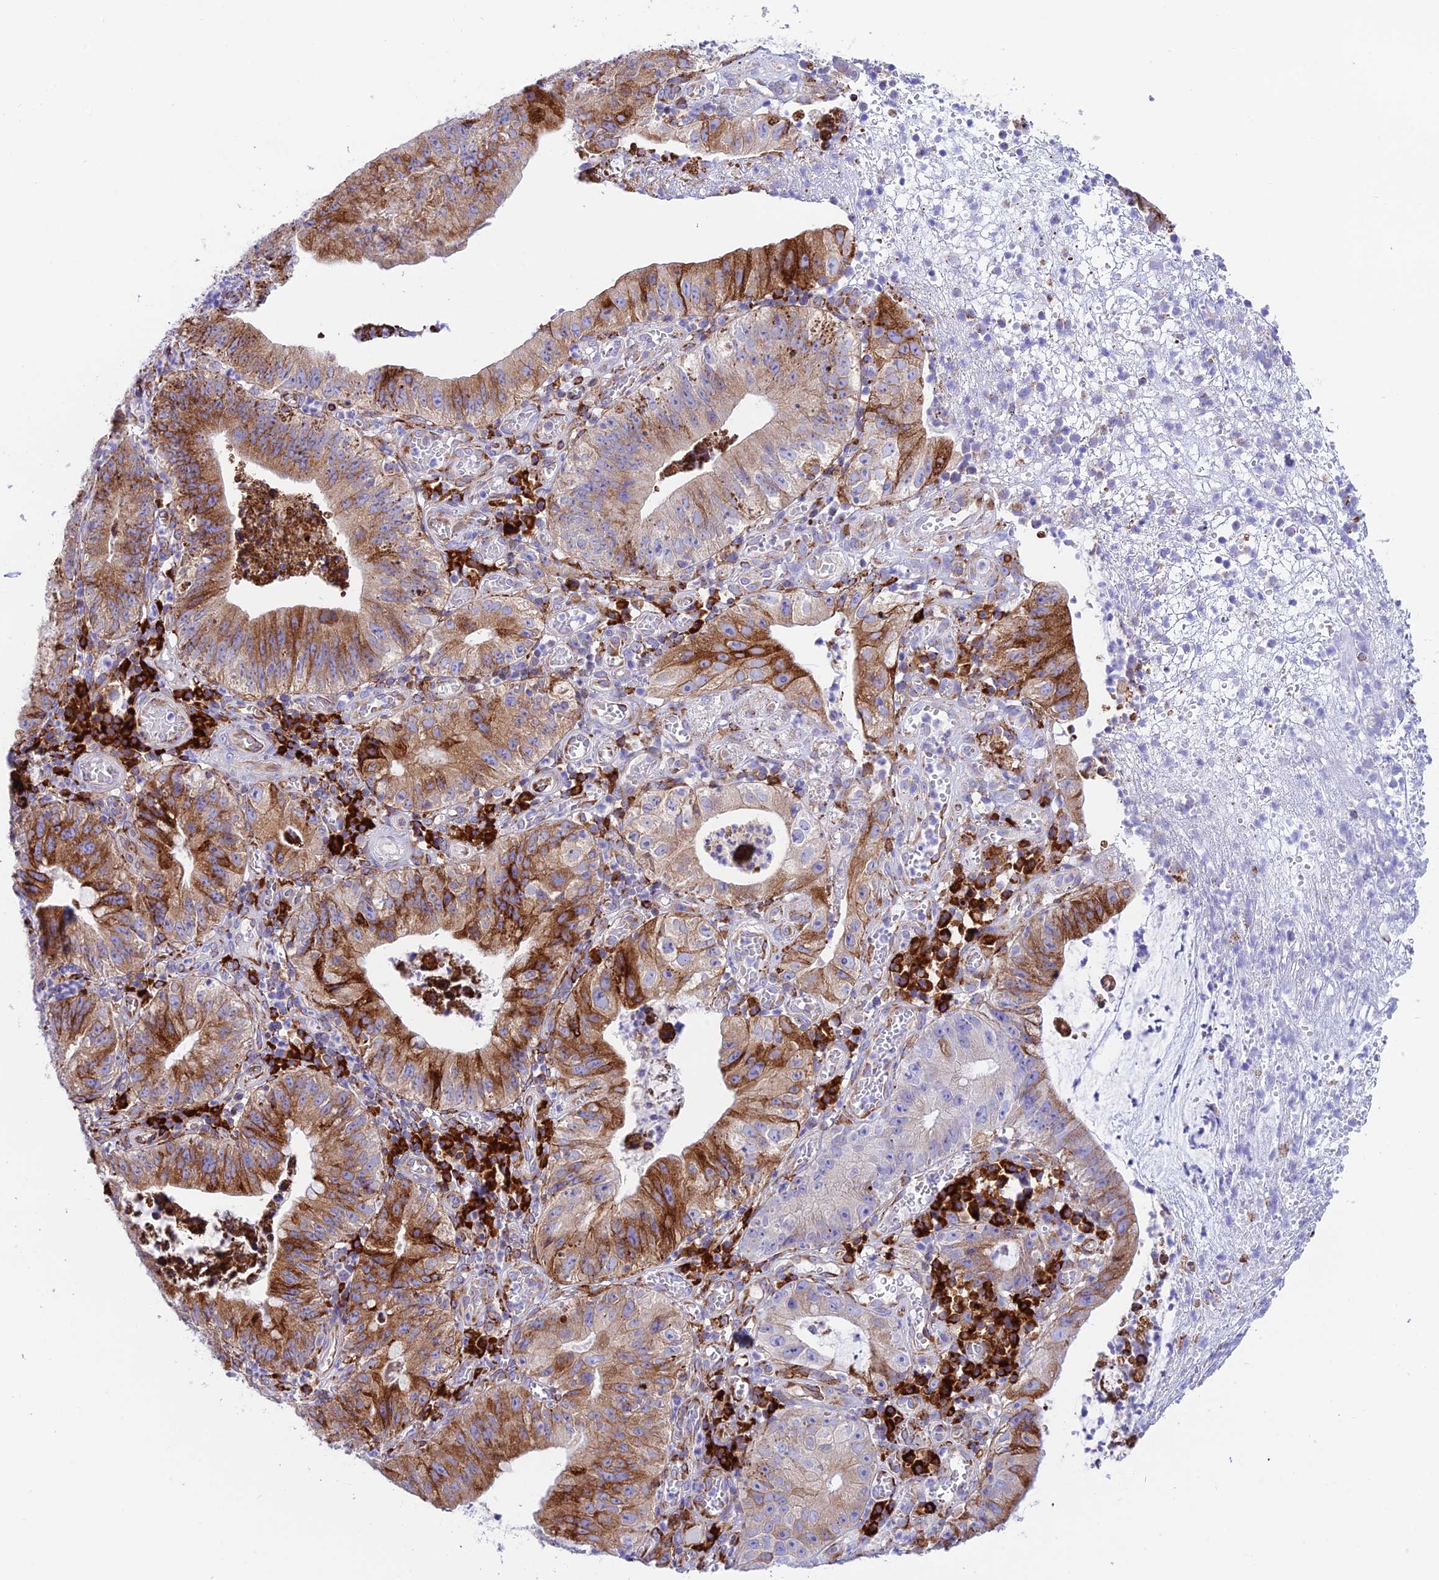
{"staining": {"intensity": "strong", "quantity": "25%-75%", "location": "cytoplasmic/membranous"}, "tissue": "stomach cancer", "cell_type": "Tumor cells", "image_type": "cancer", "snomed": [{"axis": "morphology", "description": "Adenocarcinoma, NOS"}, {"axis": "topography", "description": "Stomach"}], "caption": "IHC micrograph of neoplastic tissue: human stomach adenocarcinoma stained using immunohistochemistry (IHC) shows high levels of strong protein expression localized specifically in the cytoplasmic/membranous of tumor cells, appearing as a cytoplasmic/membranous brown color.", "gene": "TUBGCP6", "patient": {"sex": "male", "age": 59}}